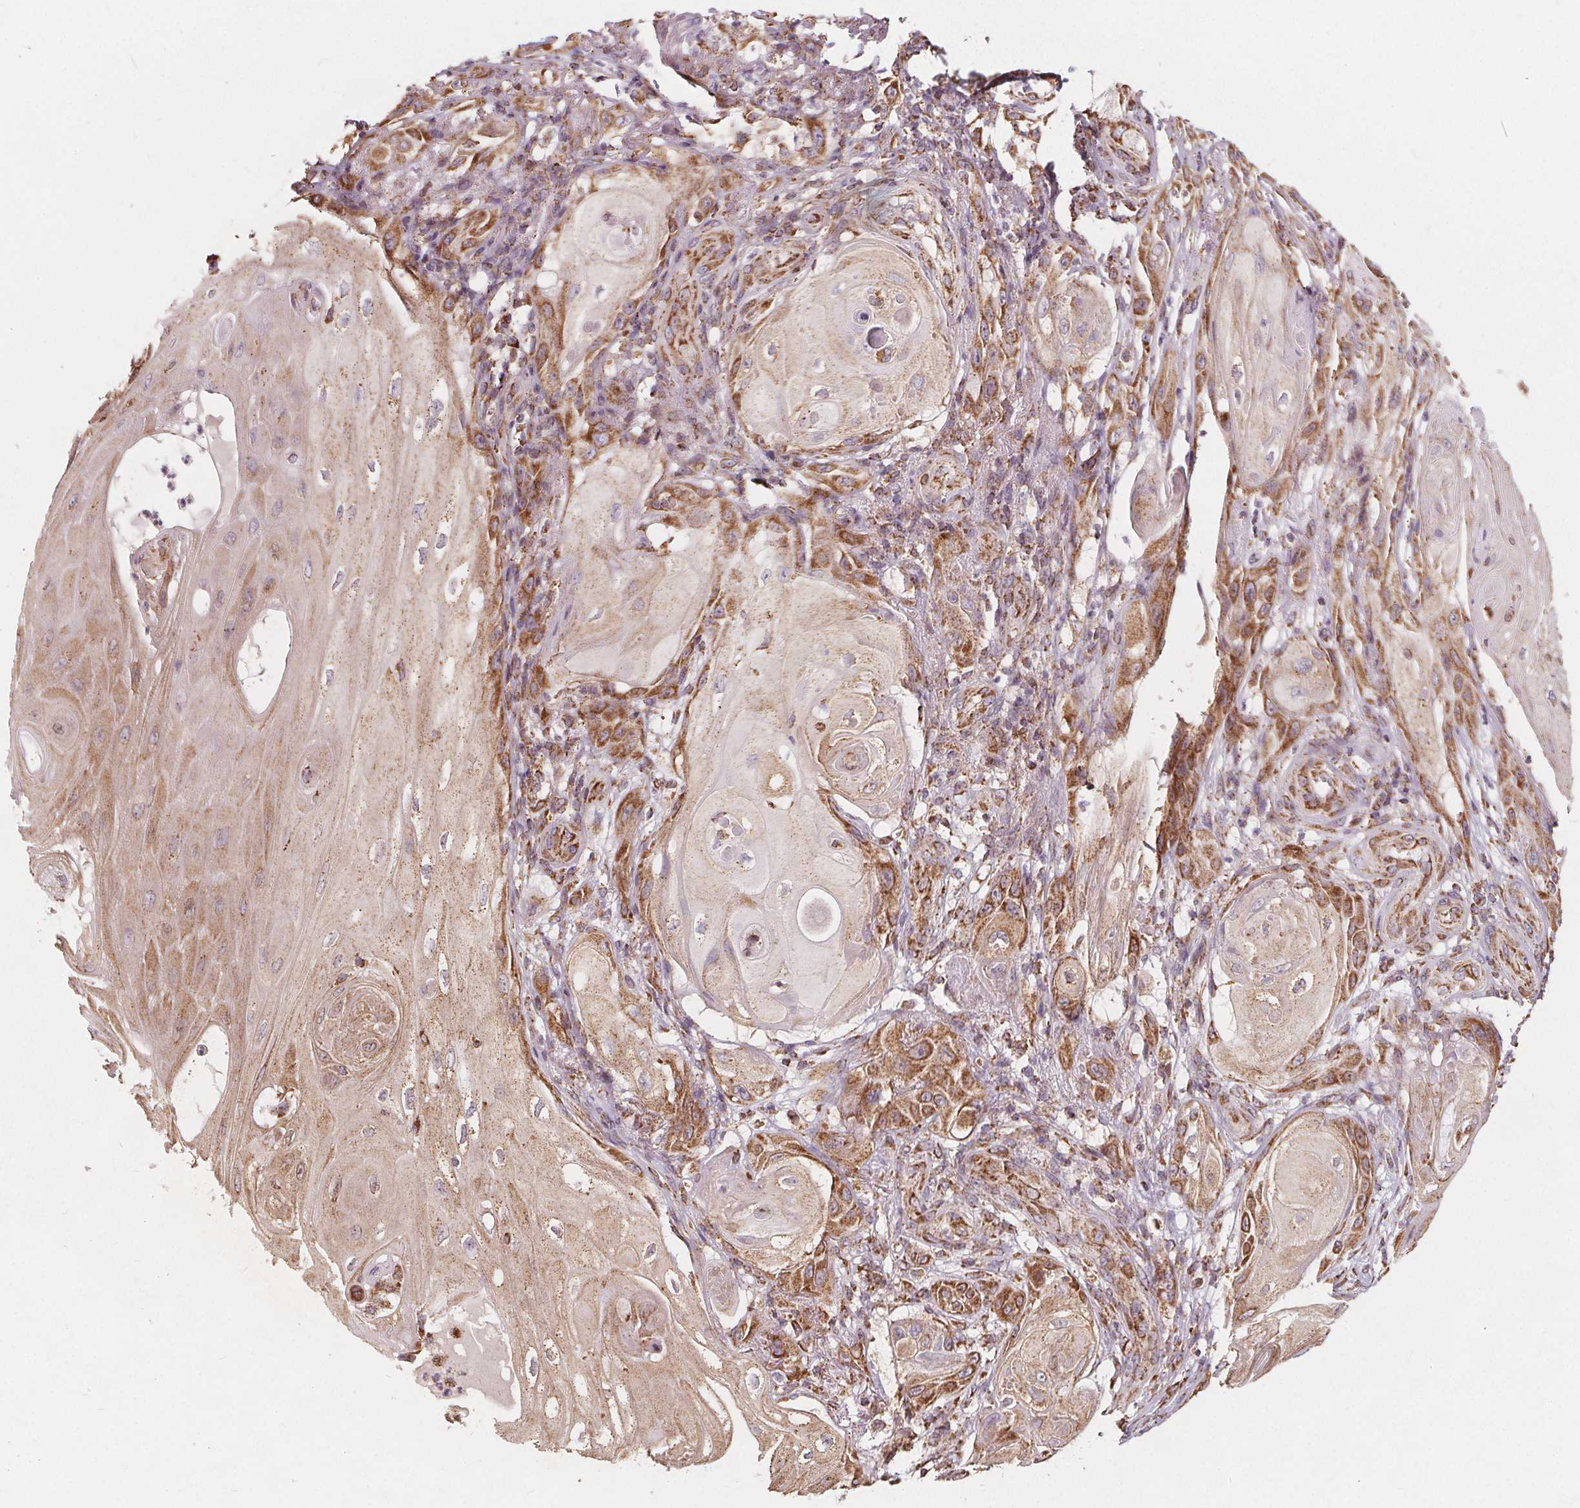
{"staining": {"intensity": "moderate", "quantity": "25%-75%", "location": "cytoplasmic/membranous"}, "tissue": "skin cancer", "cell_type": "Tumor cells", "image_type": "cancer", "snomed": [{"axis": "morphology", "description": "Squamous cell carcinoma, NOS"}, {"axis": "topography", "description": "Skin"}], "caption": "Immunohistochemical staining of human skin cancer reveals medium levels of moderate cytoplasmic/membranous expression in approximately 25%-75% of tumor cells. The protein is shown in brown color, while the nuclei are stained blue.", "gene": "PLSCR3", "patient": {"sex": "male", "age": 62}}